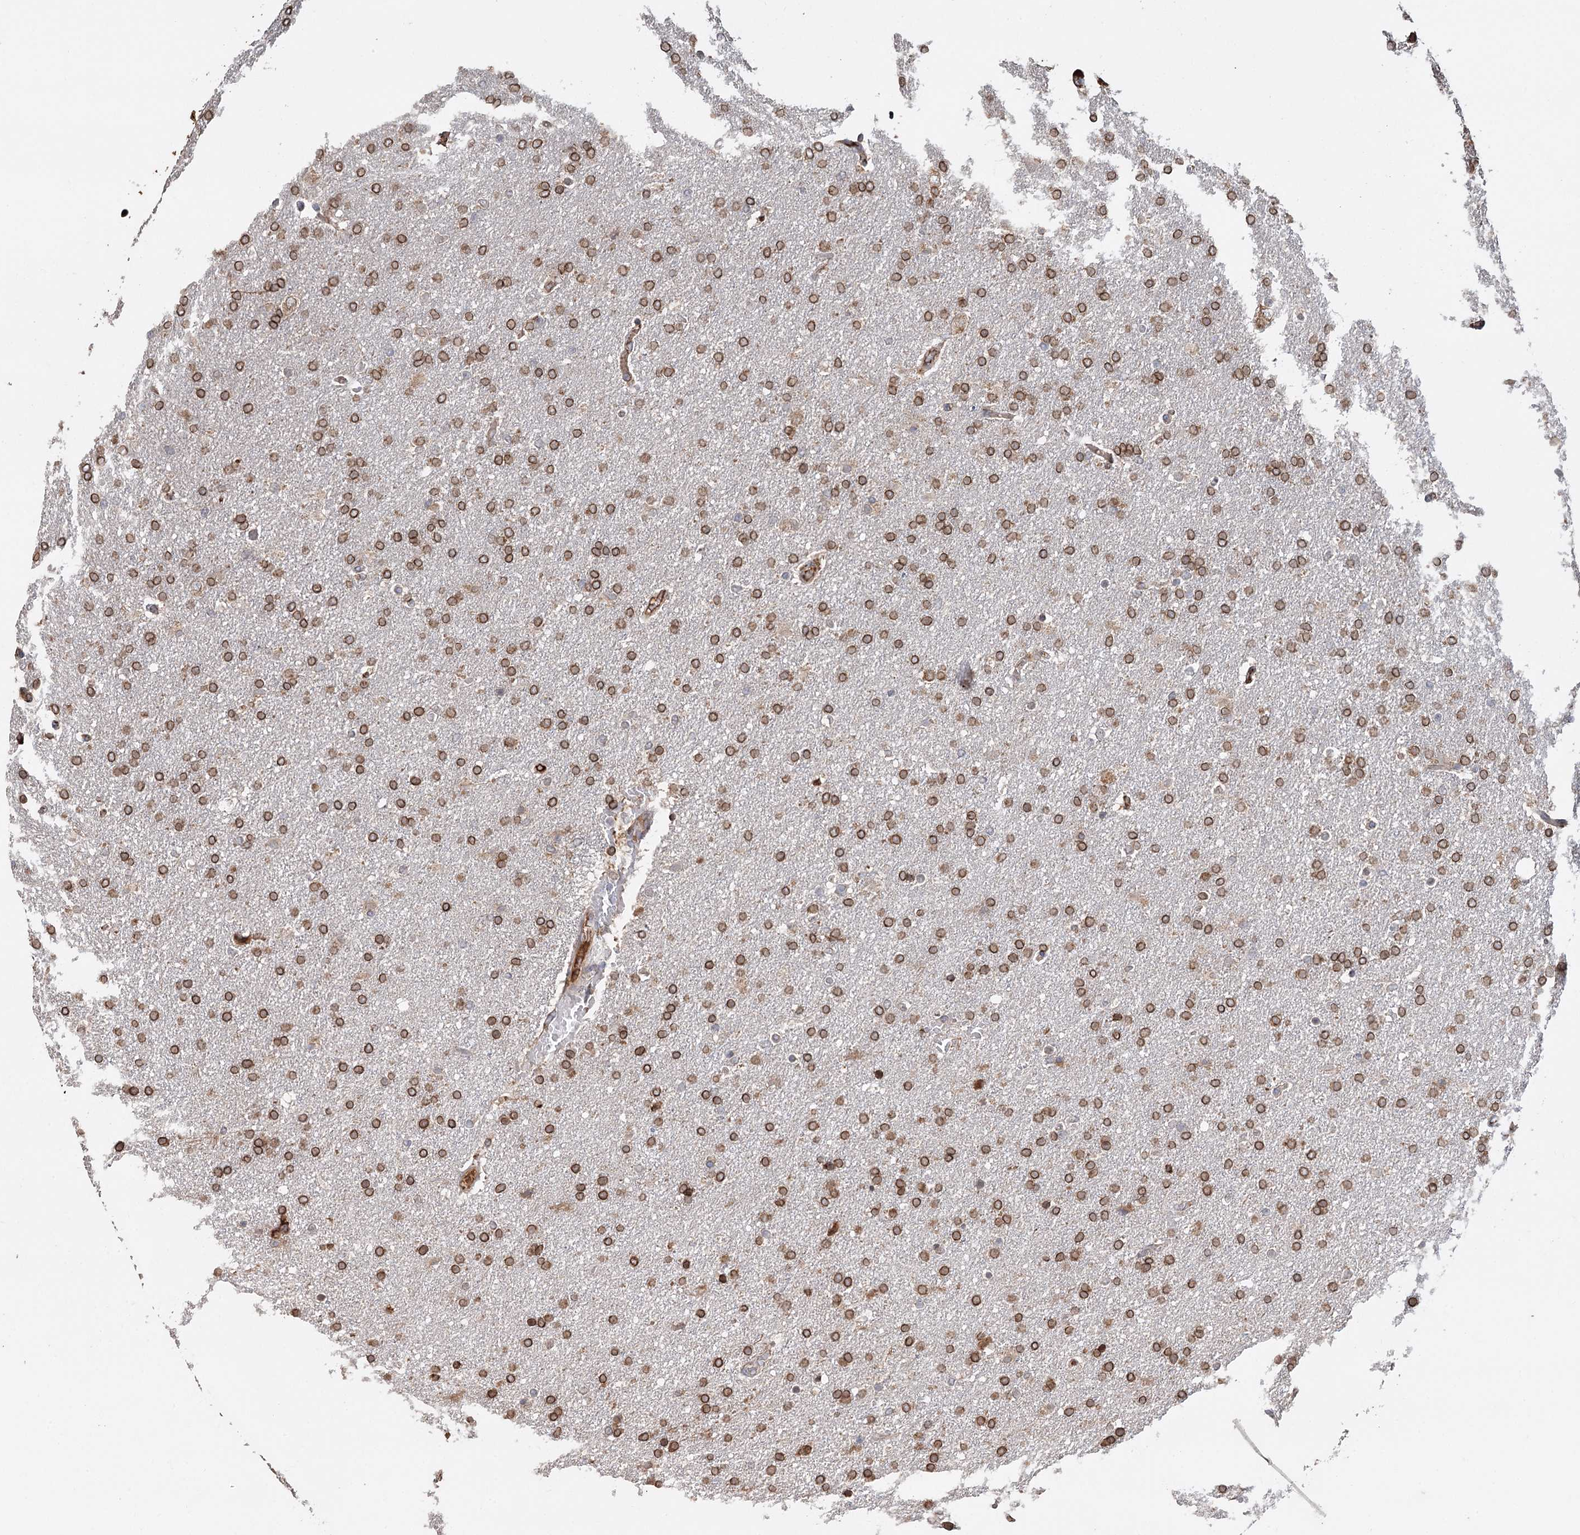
{"staining": {"intensity": "strong", "quantity": ">75%", "location": "cytoplasmic/membranous,nuclear"}, "tissue": "glioma", "cell_type": "Tumor cells", "image_type": "cancer", "snomed": [{"axis": "morphology", "description": "Glioma, malignant, High grade"}, {"axis": "topography", "description": "Brain"}], "caption": "Malignant glioma (high-grade) stained with a protein marker shows strong staining in tumor cells.", "gene": "SYVN1", "patient": {"sex": "male", "age": 72}}